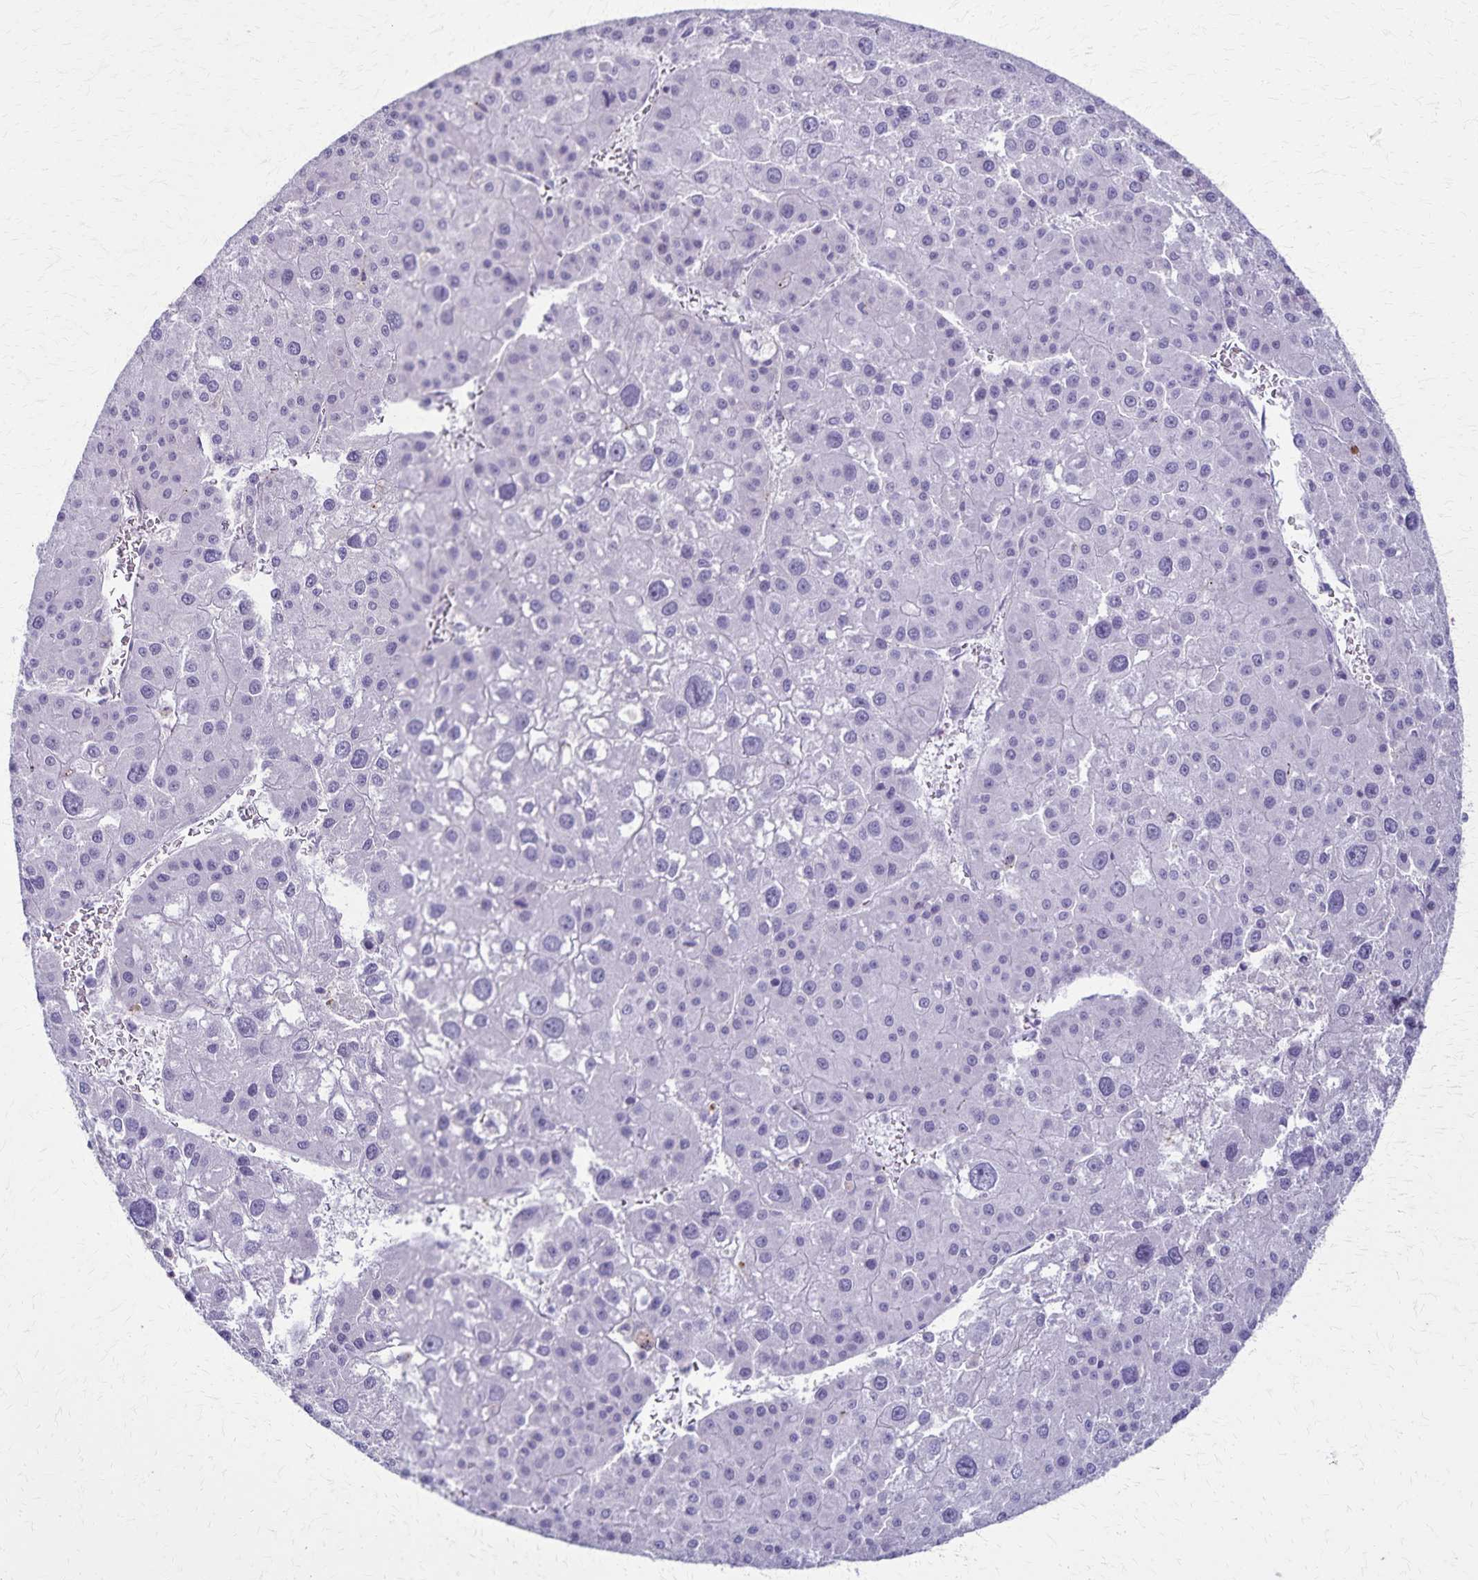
{"staining": {"intensity": "negative", "quantity": "none", "location": "none"}, "tissue": "liver cancer", "cell_type": "Tumor cells", "image_type": "cancer", "snomed": [{"axis": "morphology", "description": "Carcinoma, Hepatocellular, NOS"}, {"axis": "topography", "description": "Liver"}], "caption": "This is an immunohistochemistry image of liver cancer (hepatocellular carcinoma). There is no staining in tumor cells.", "gene": "TMEM60", "patient": {"sex": "male", "age": 73}}